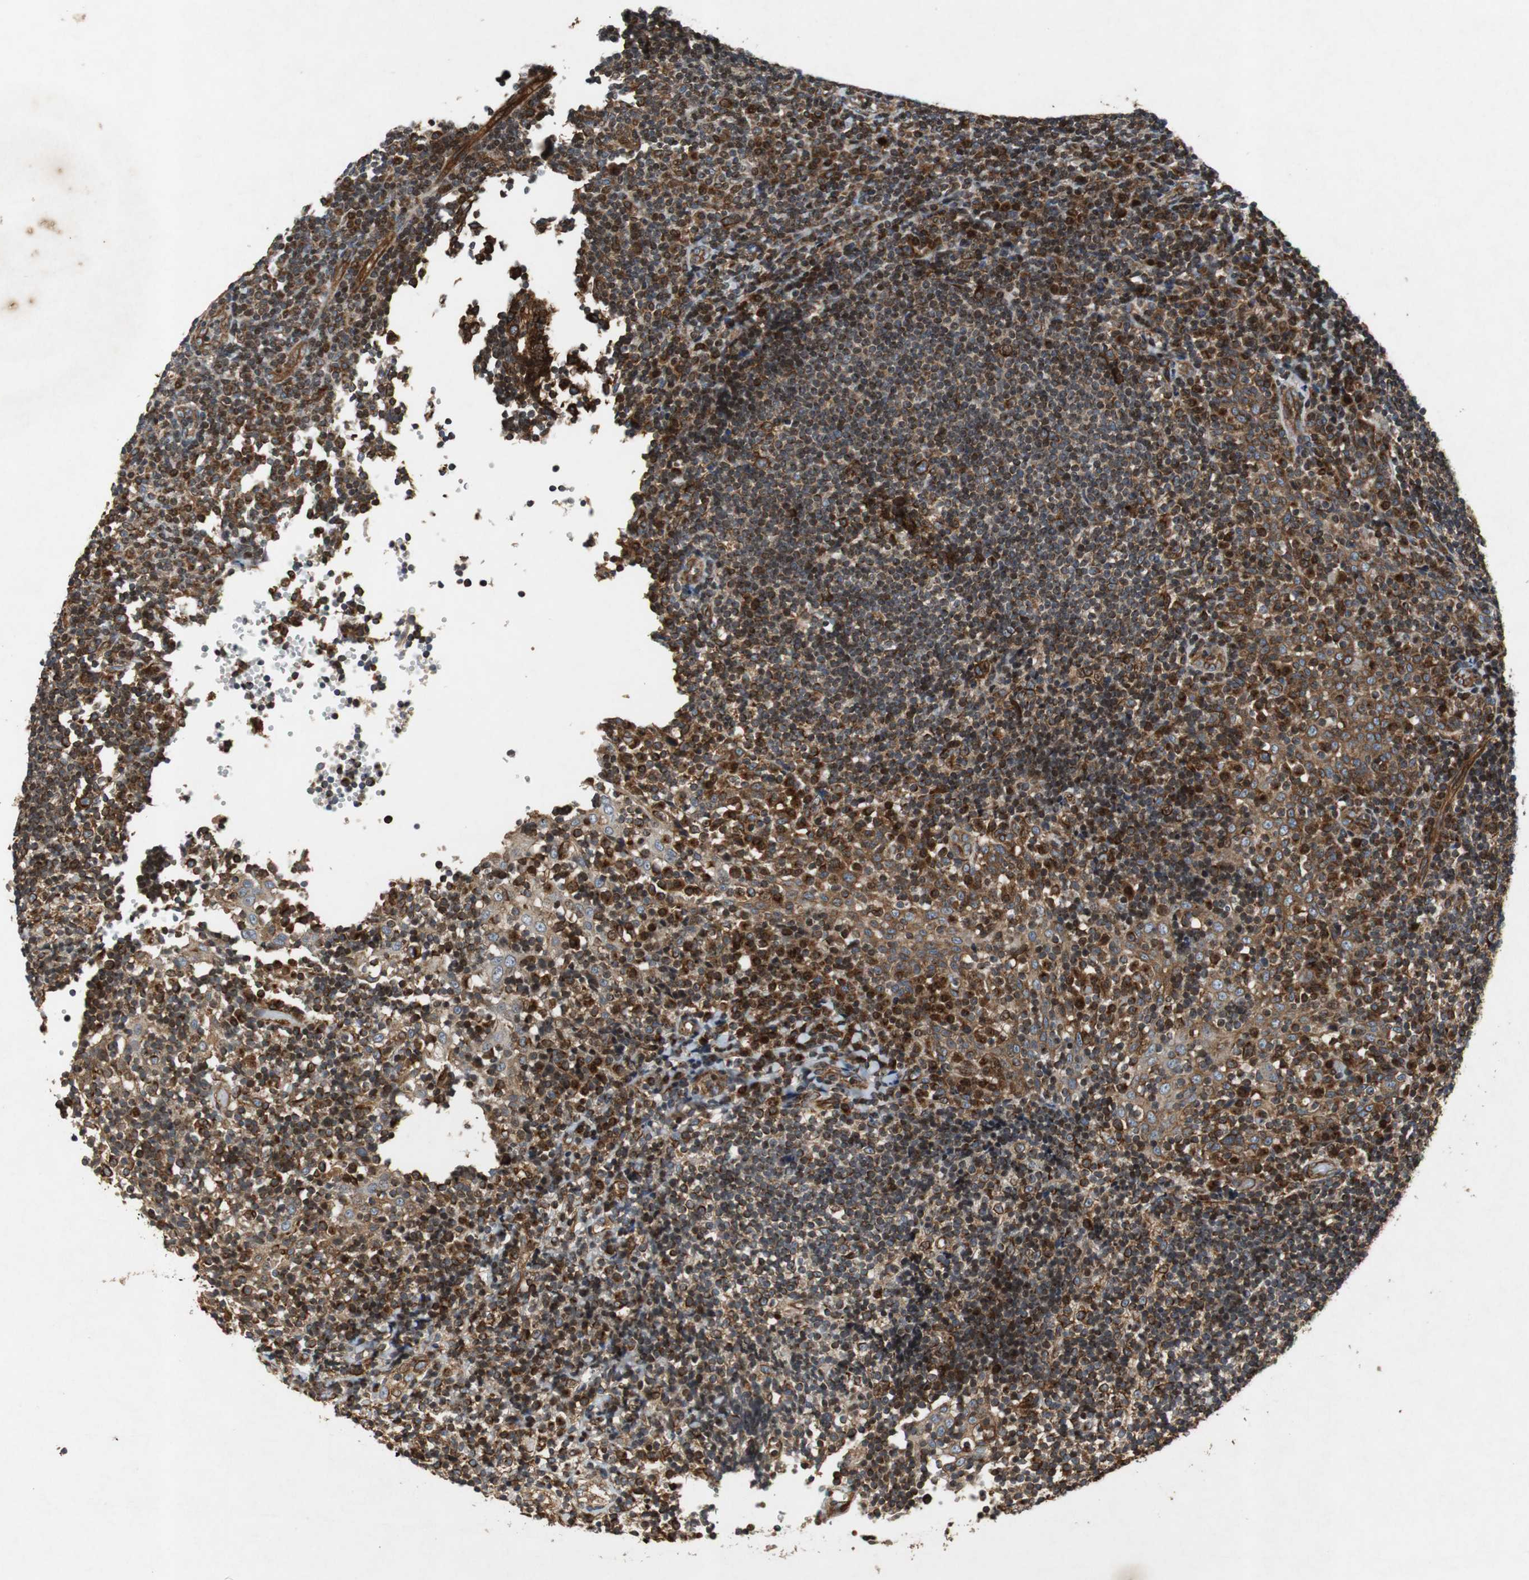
{"staining": {"intensity": "strong", "quantity": ">75%", "location": "cytoplasmic/membranous"}, "tissue": "tonsil", "cell_type": "Germinal center cells", "image_type": "normal", "snomed": [{"axis": "morphology", "description": "Normal tissue, NOS"}, {"axis": "topography", "description": "Tonsil"}], "caption": "Tonsil stained with DAB (3,3'-diaminobenzidine) immunohistochemistry (IHC) shows high levels of strong cytoplasmic/membranous expression in about >75% of germinal center cells.", "gene": "TUBA4A", "patient": {"sex": "female", "age": 40}}